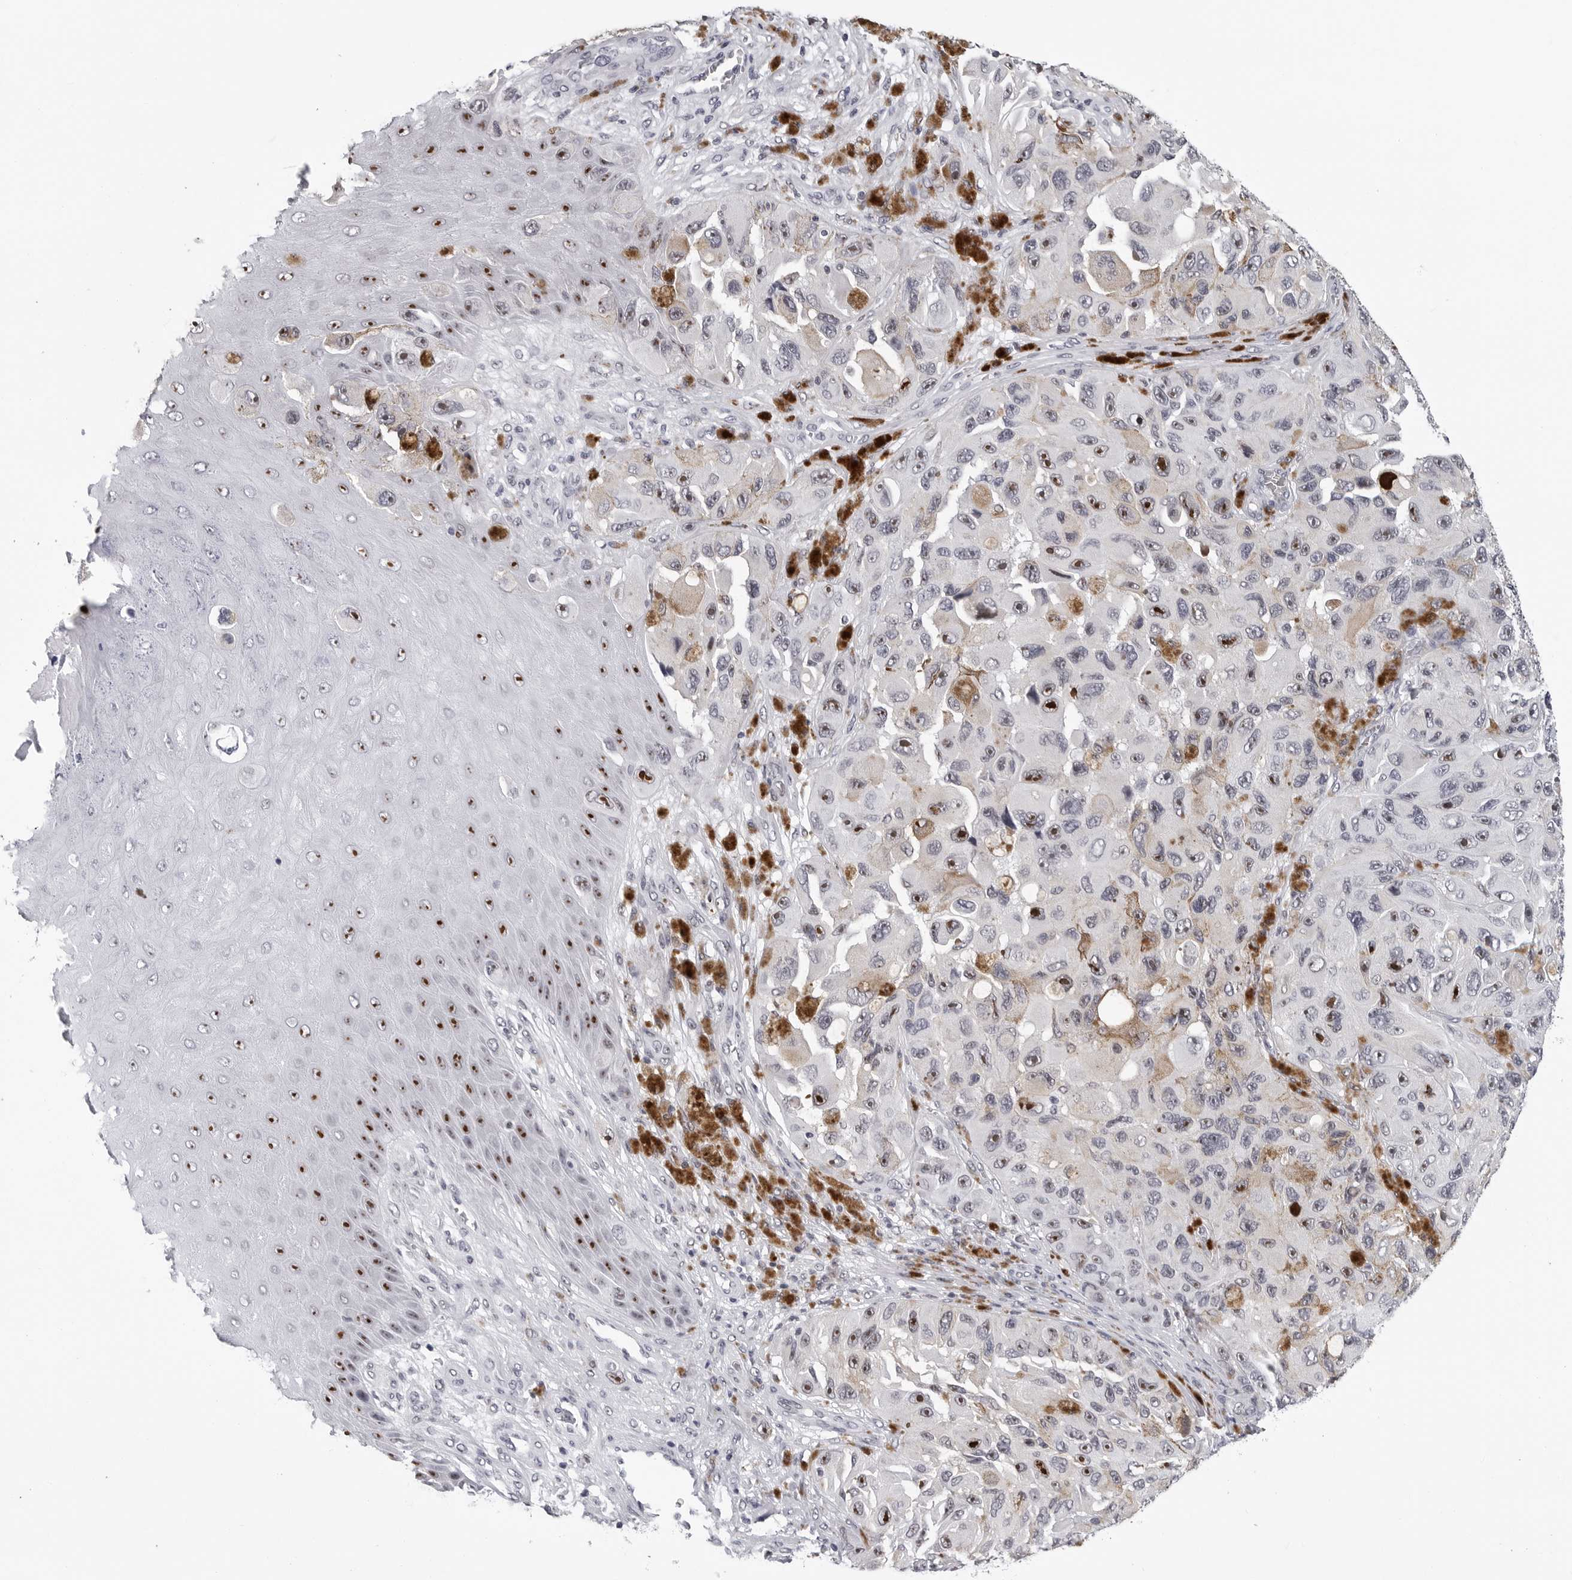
{"staining": {"intensity": "strong", "quantity": ">75%", "location": "nuclear"}, "tissue": "melanoma", "cell_type": "Tumor cells", "image_type": "cancer", "snomed": [{"axis": "morphology", "description": "Malignant melanoma, NOS"}, {"axis": "topography", "description": "Skin"}], "caption": "Protein analysis of melanoma tissue demonstrates strong nuclear staining in about >75% of tumor cells. Nuclei are stained in blue.", "gene": "GNL2", "patient": {"sex": "female", "age": 73}}